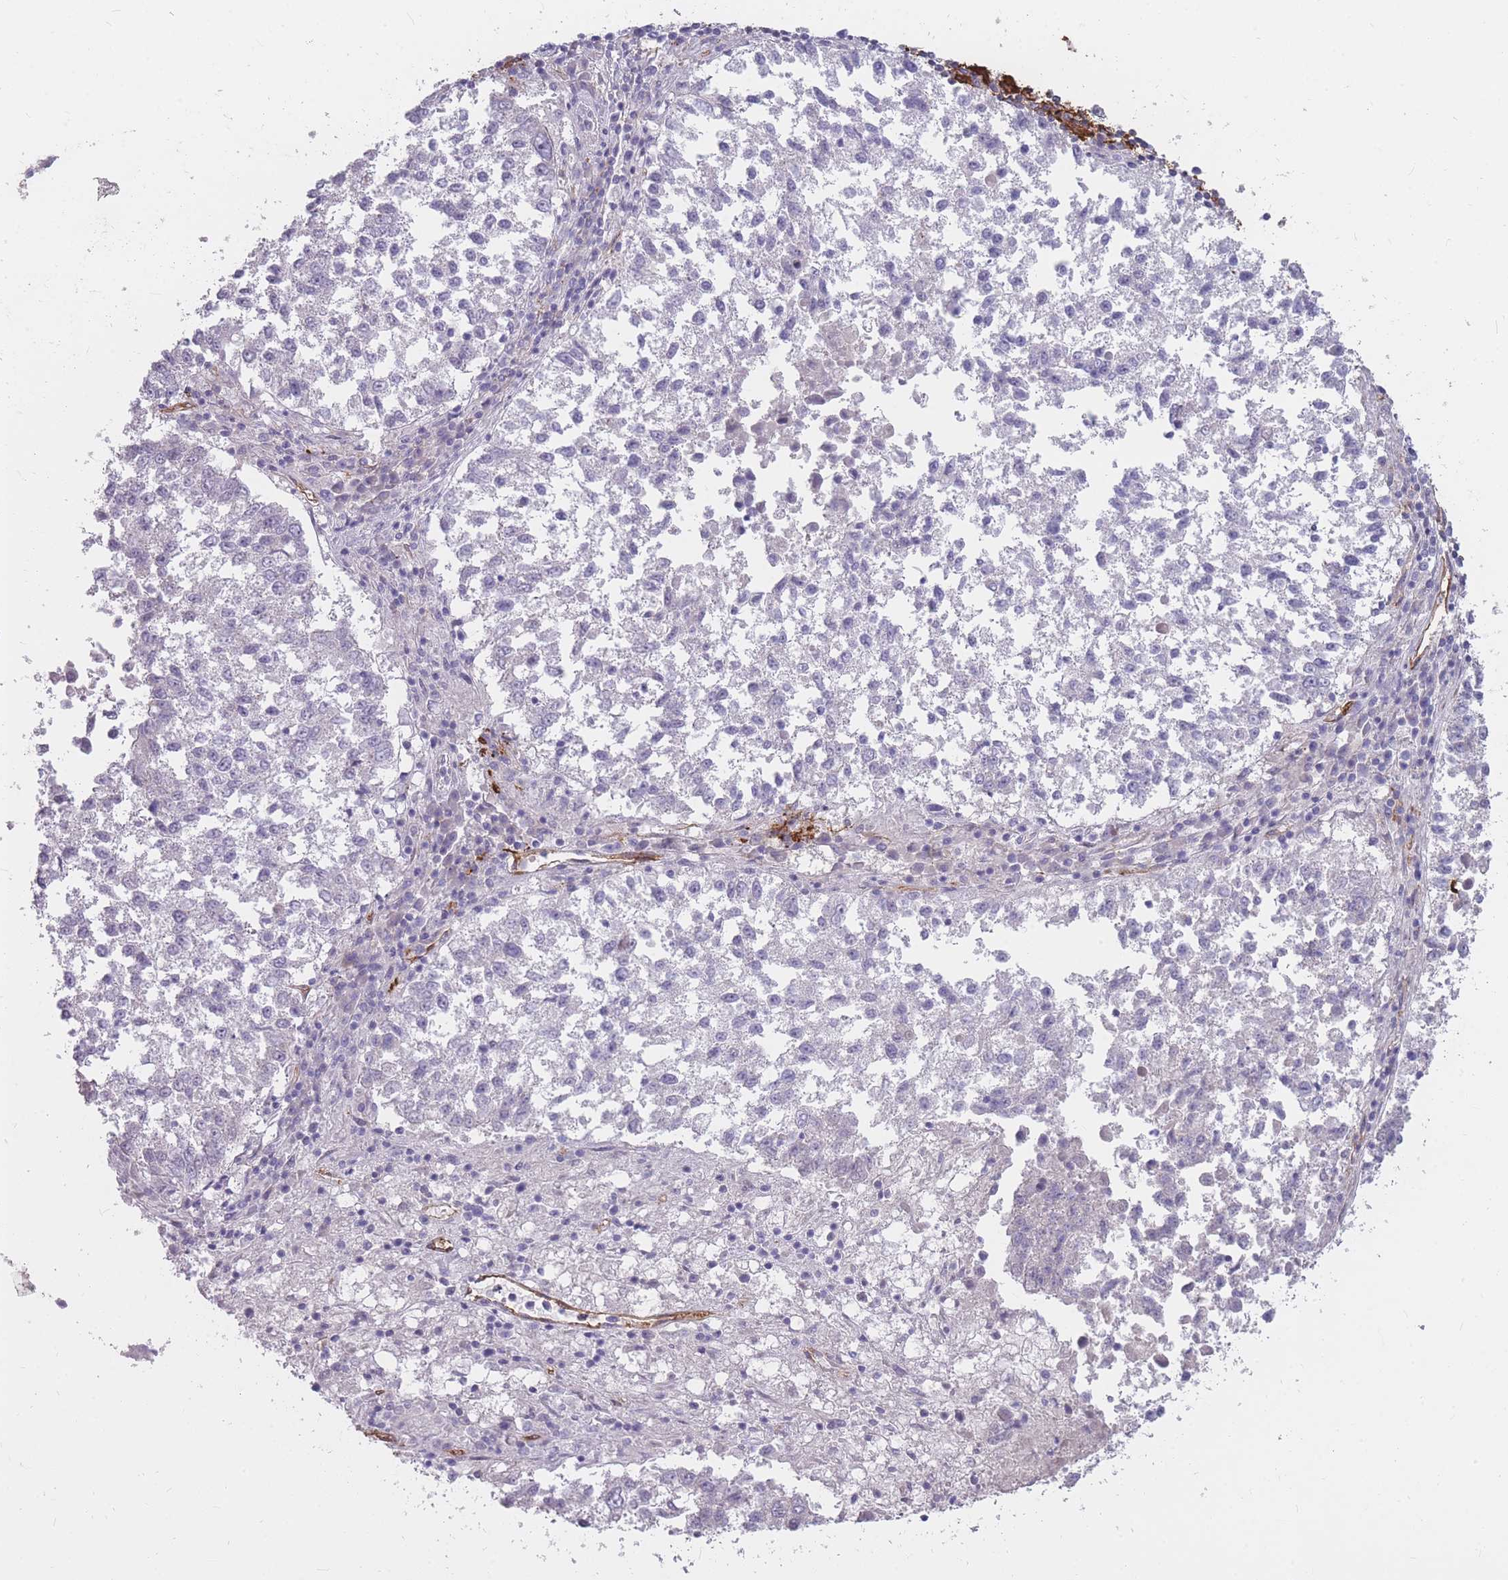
{"staining": {"intensity": "negative", "quantity": "none", "location": "none"}, "tissue": "lung cancer", "cell_type": "Tumor cells", "image_type": "cancer", "snomed": [{"axis": "morphology", "description": "Squamous cell carcinoma, NOS"}, {"axis": "topography", "description": "Lung"}], "caption": "DAB immunohistochemical staining of lung squamous cell carcinoma shows no significant staining in tumor cells.", "gene": "GNA11", "patient": {"sex": "male", "age": 73}}